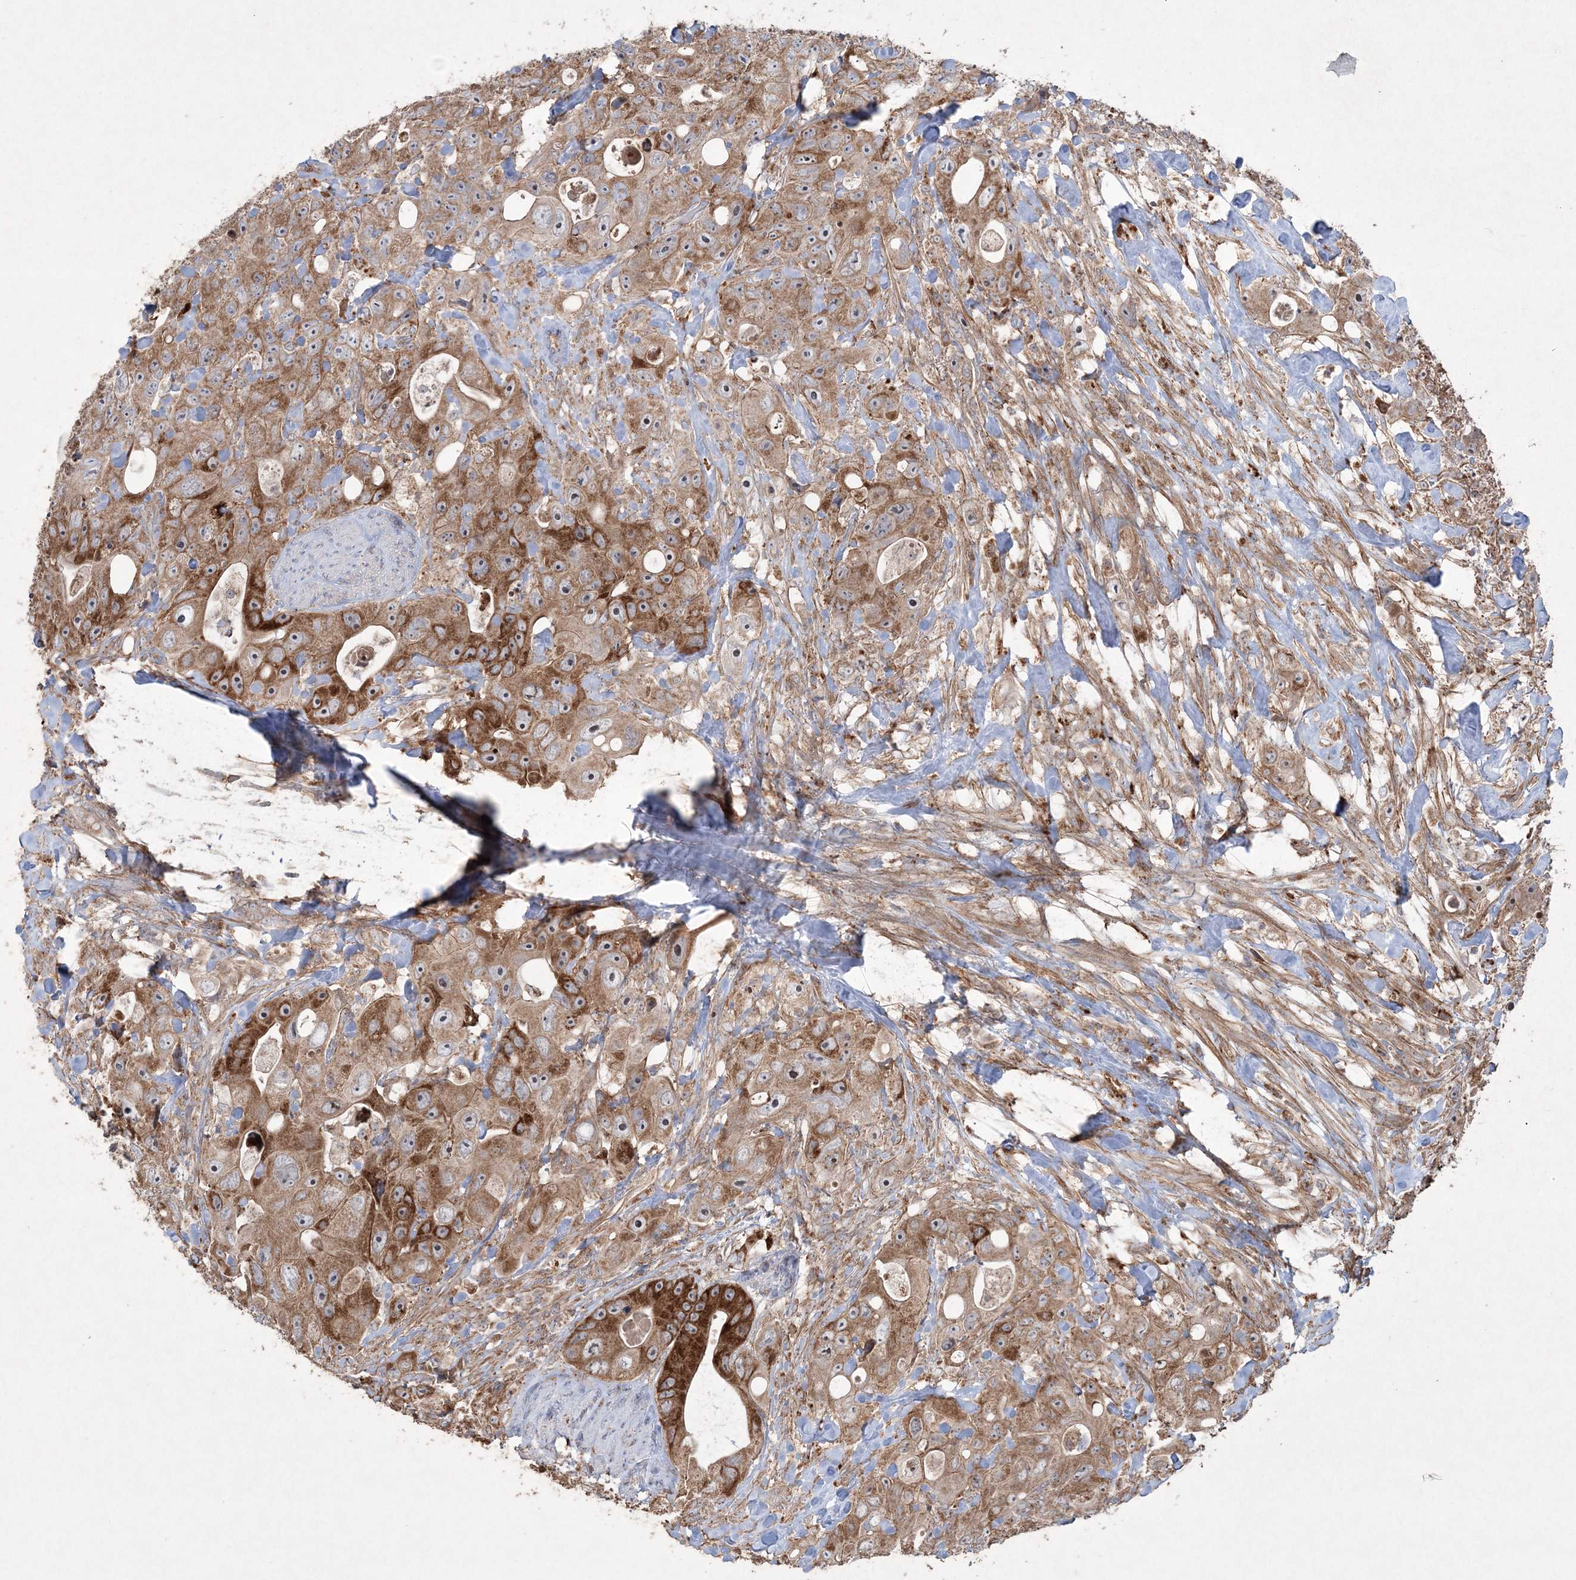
{"staining": {"intensity": "strong", "quantity": "25%-75%", "location": "cytoplasmic/membranous"}, "tissue": "colorectal cancer", "cell_type": "Tumor cells", "image_type": "cancer", "snomed": [{"axis": "morphology", "description": "Adenocarcinoma, NOS"}, {"axis": "topography", "description": "Colon"}], "caption": "Immunohistochemistry (IHC) (DAB) staining of human colorectal adenocarcinoma reveals strong cytoplasmic/membranous protein staining in about 25%-75% of tumor cells.", "gene": "TTC7A", "patient": {"sex": "female", "age": 46}}